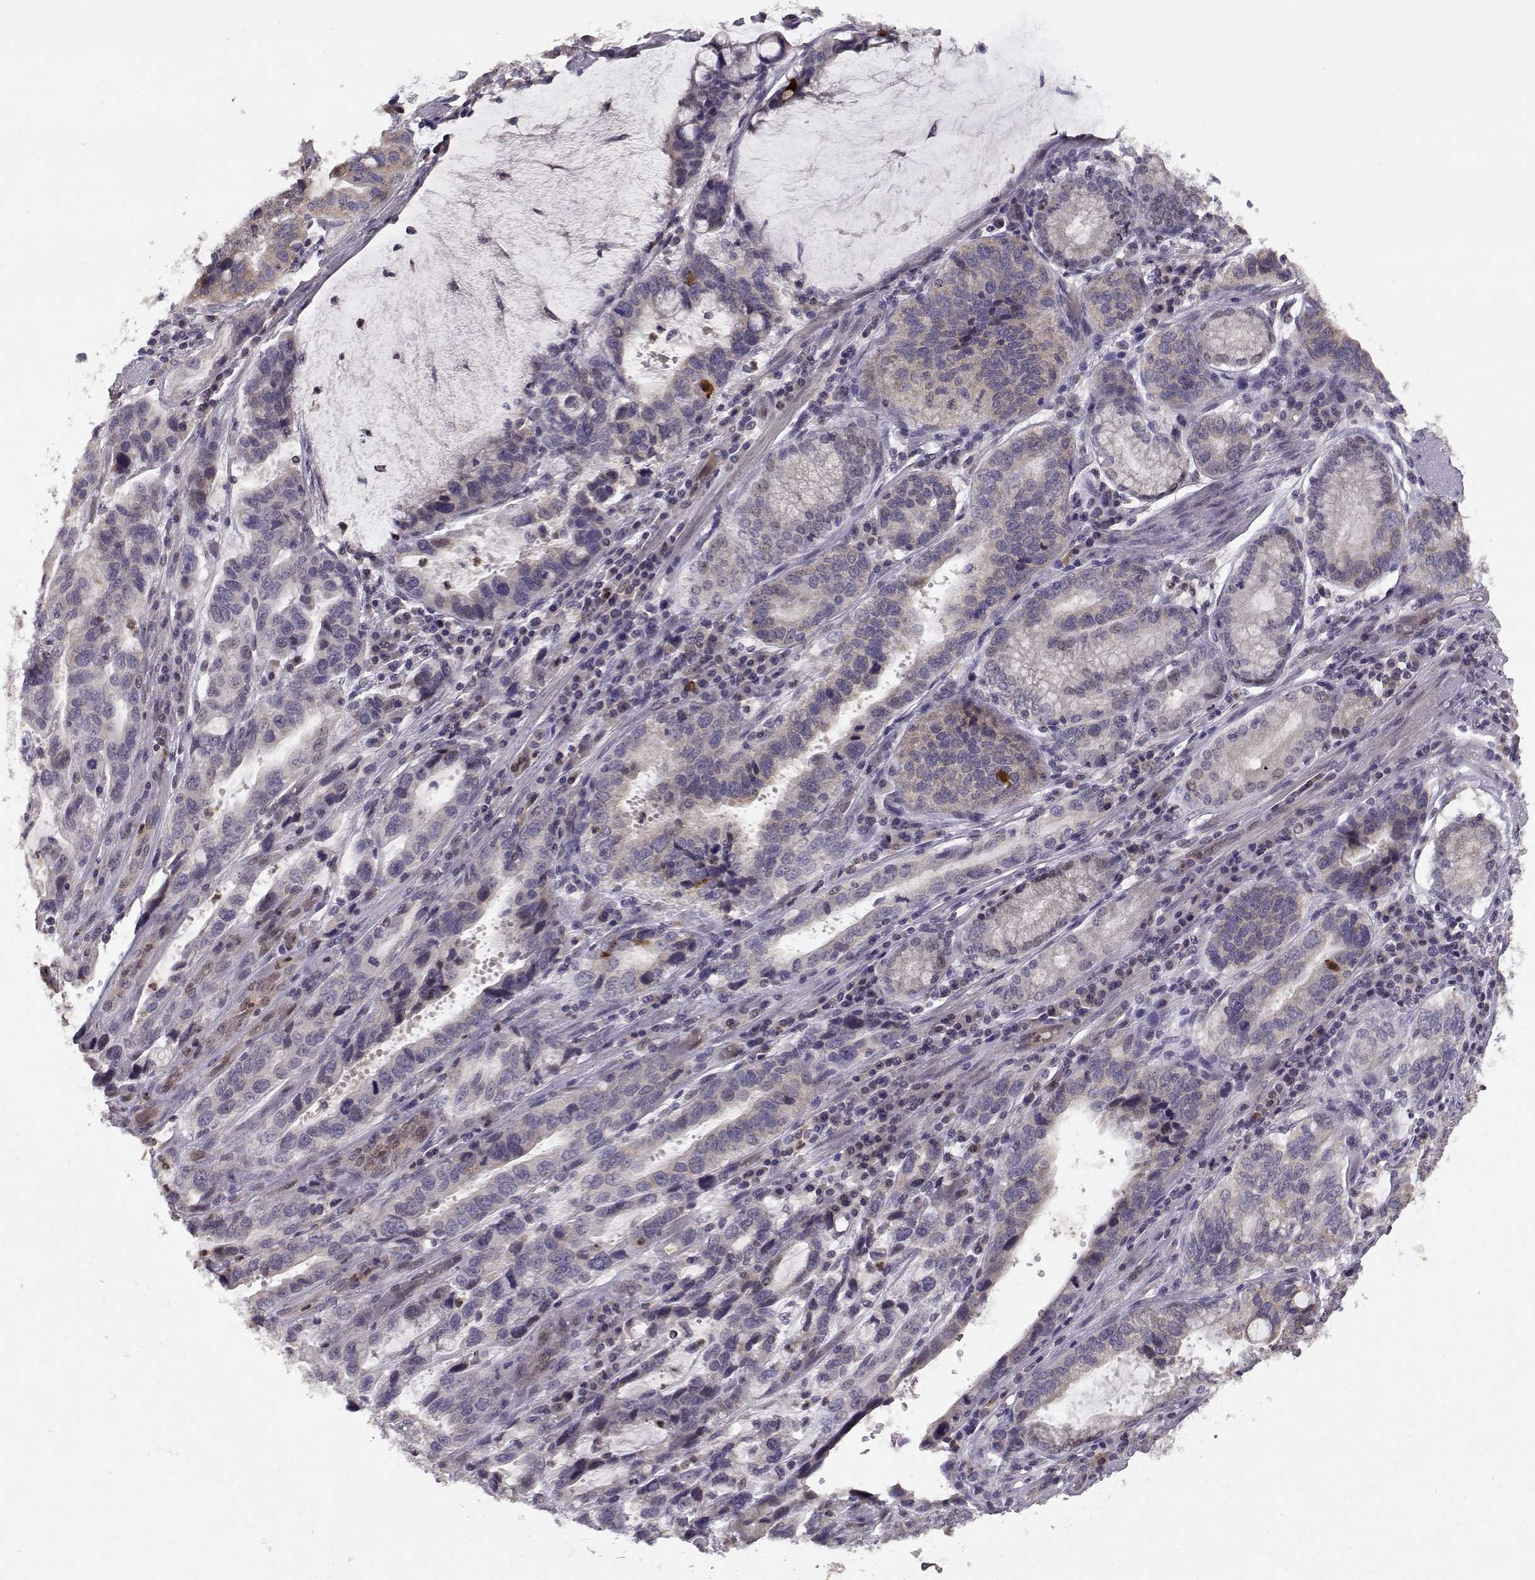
{"staining": {"intensity": "weak", "quantity": ">75%", "location": "cytoplasmic/membranous"}, "tissue": "stomach cancer", "cell_type": "Tumor cells", "image_type": "cancer", "snomed": [{"axis": "morphology", "description": "Adenocarcinoma, NOS"}, {"axis": "topography", "description": "Stomach, lower"}], "caption": "Immunohistochemical staining of stomach cancer (adenocarcinoma) displays low levels of weak cytoplasmic/membranous protein expression in approximately >75% of tumor cells. (Brightfield microscopy of DAB IHC at high magnification).", "gene": "BMX", "patient": {"sex": "female", "age": 76}}